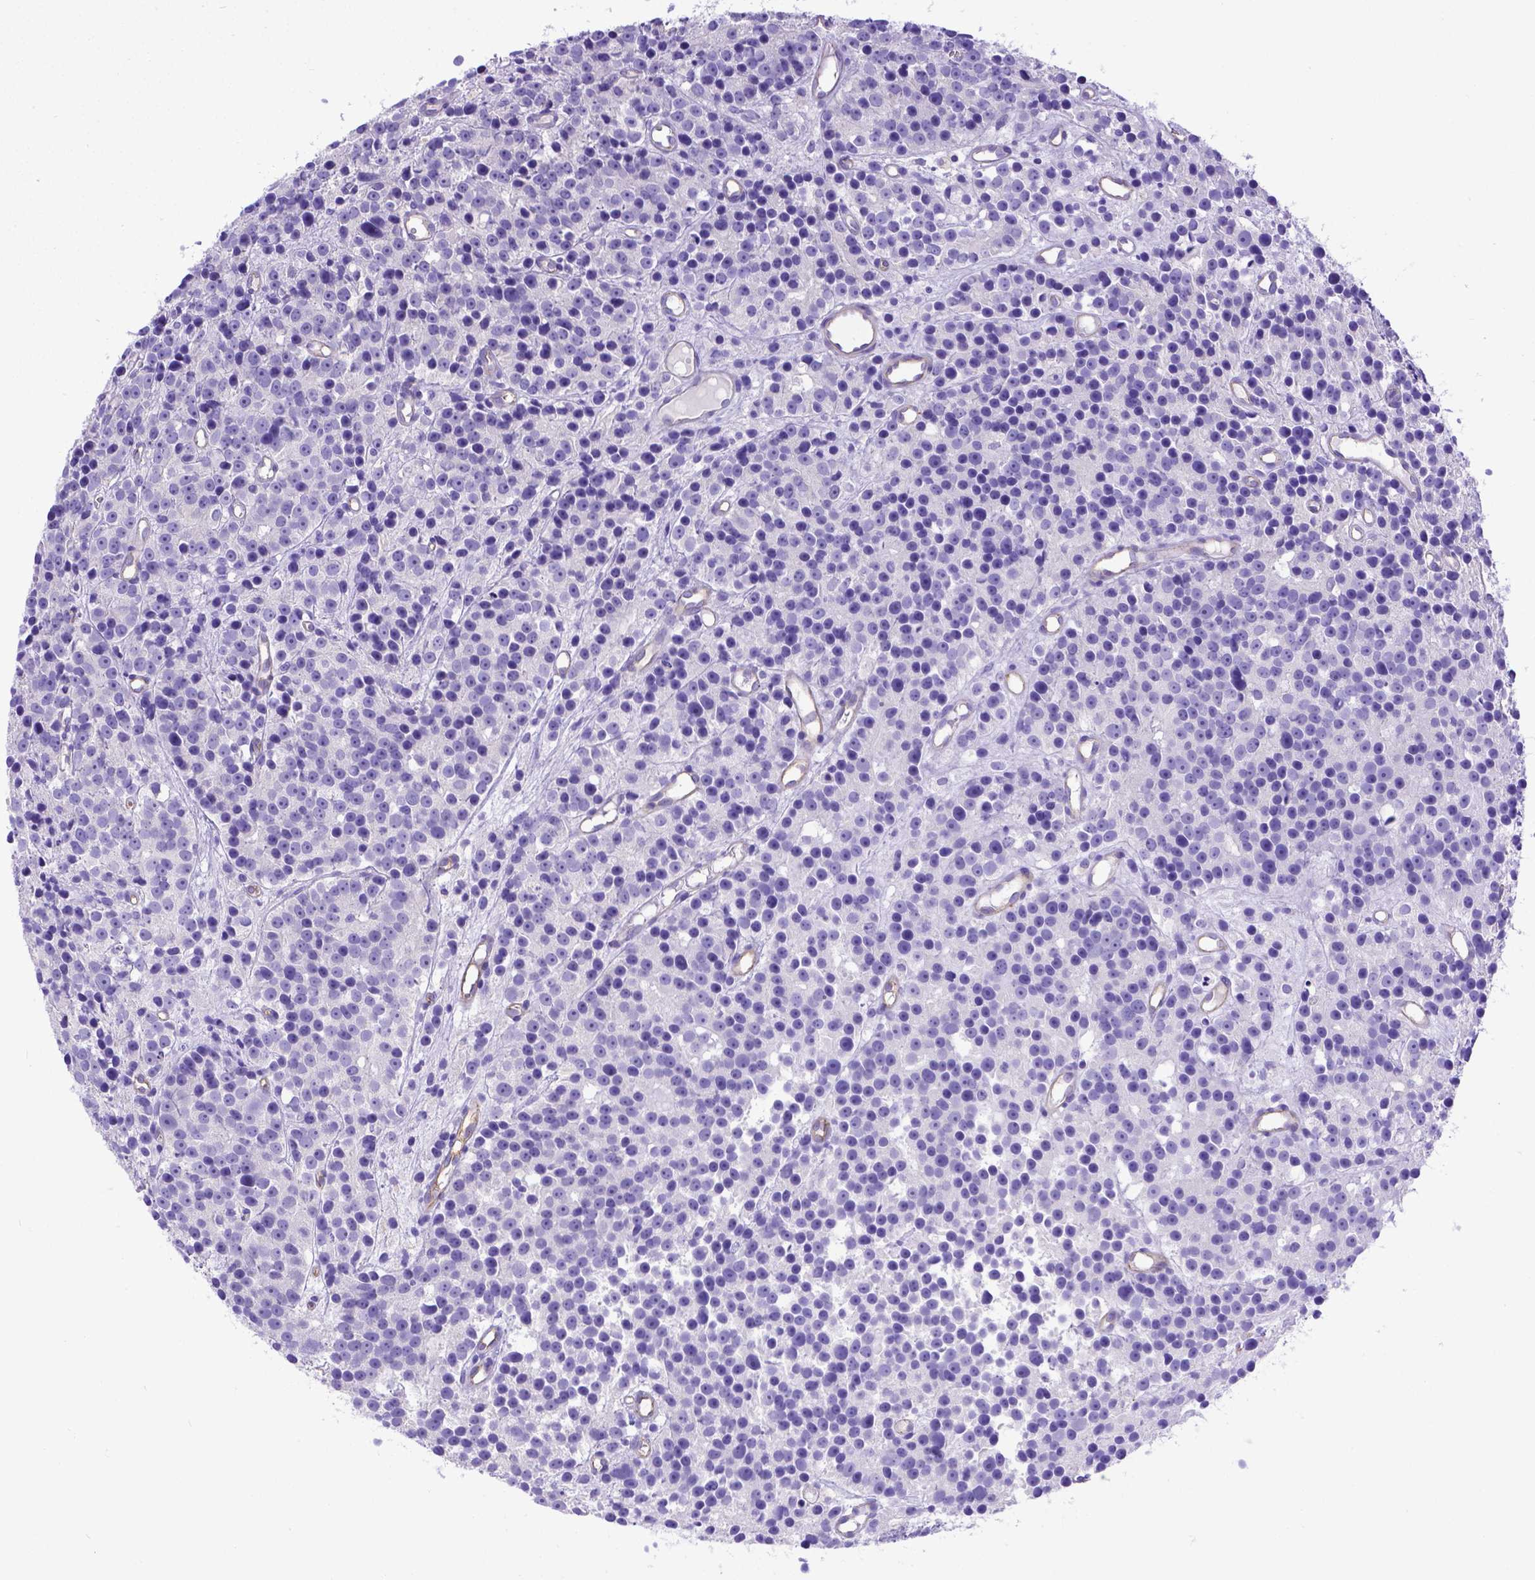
{"staining": {"intensity": "negative", "quantity": "none", "location": "none"}, "tissue": "prostate cancer", "cell_type": "Tumor cells", "image_type": "cancer", "snomed": [{"axis": "morphology", "description": "Adenocarcinoma, High grade"}, {"axis": "topography", "description": "Prostate"}], "caption": "IHC of human adenocarcinoma (high-grade) (prostate) demonstrates no positivity in tumor cells.", "gene": "LRRC18", "patient": {"sex": "male", "age": 77}}